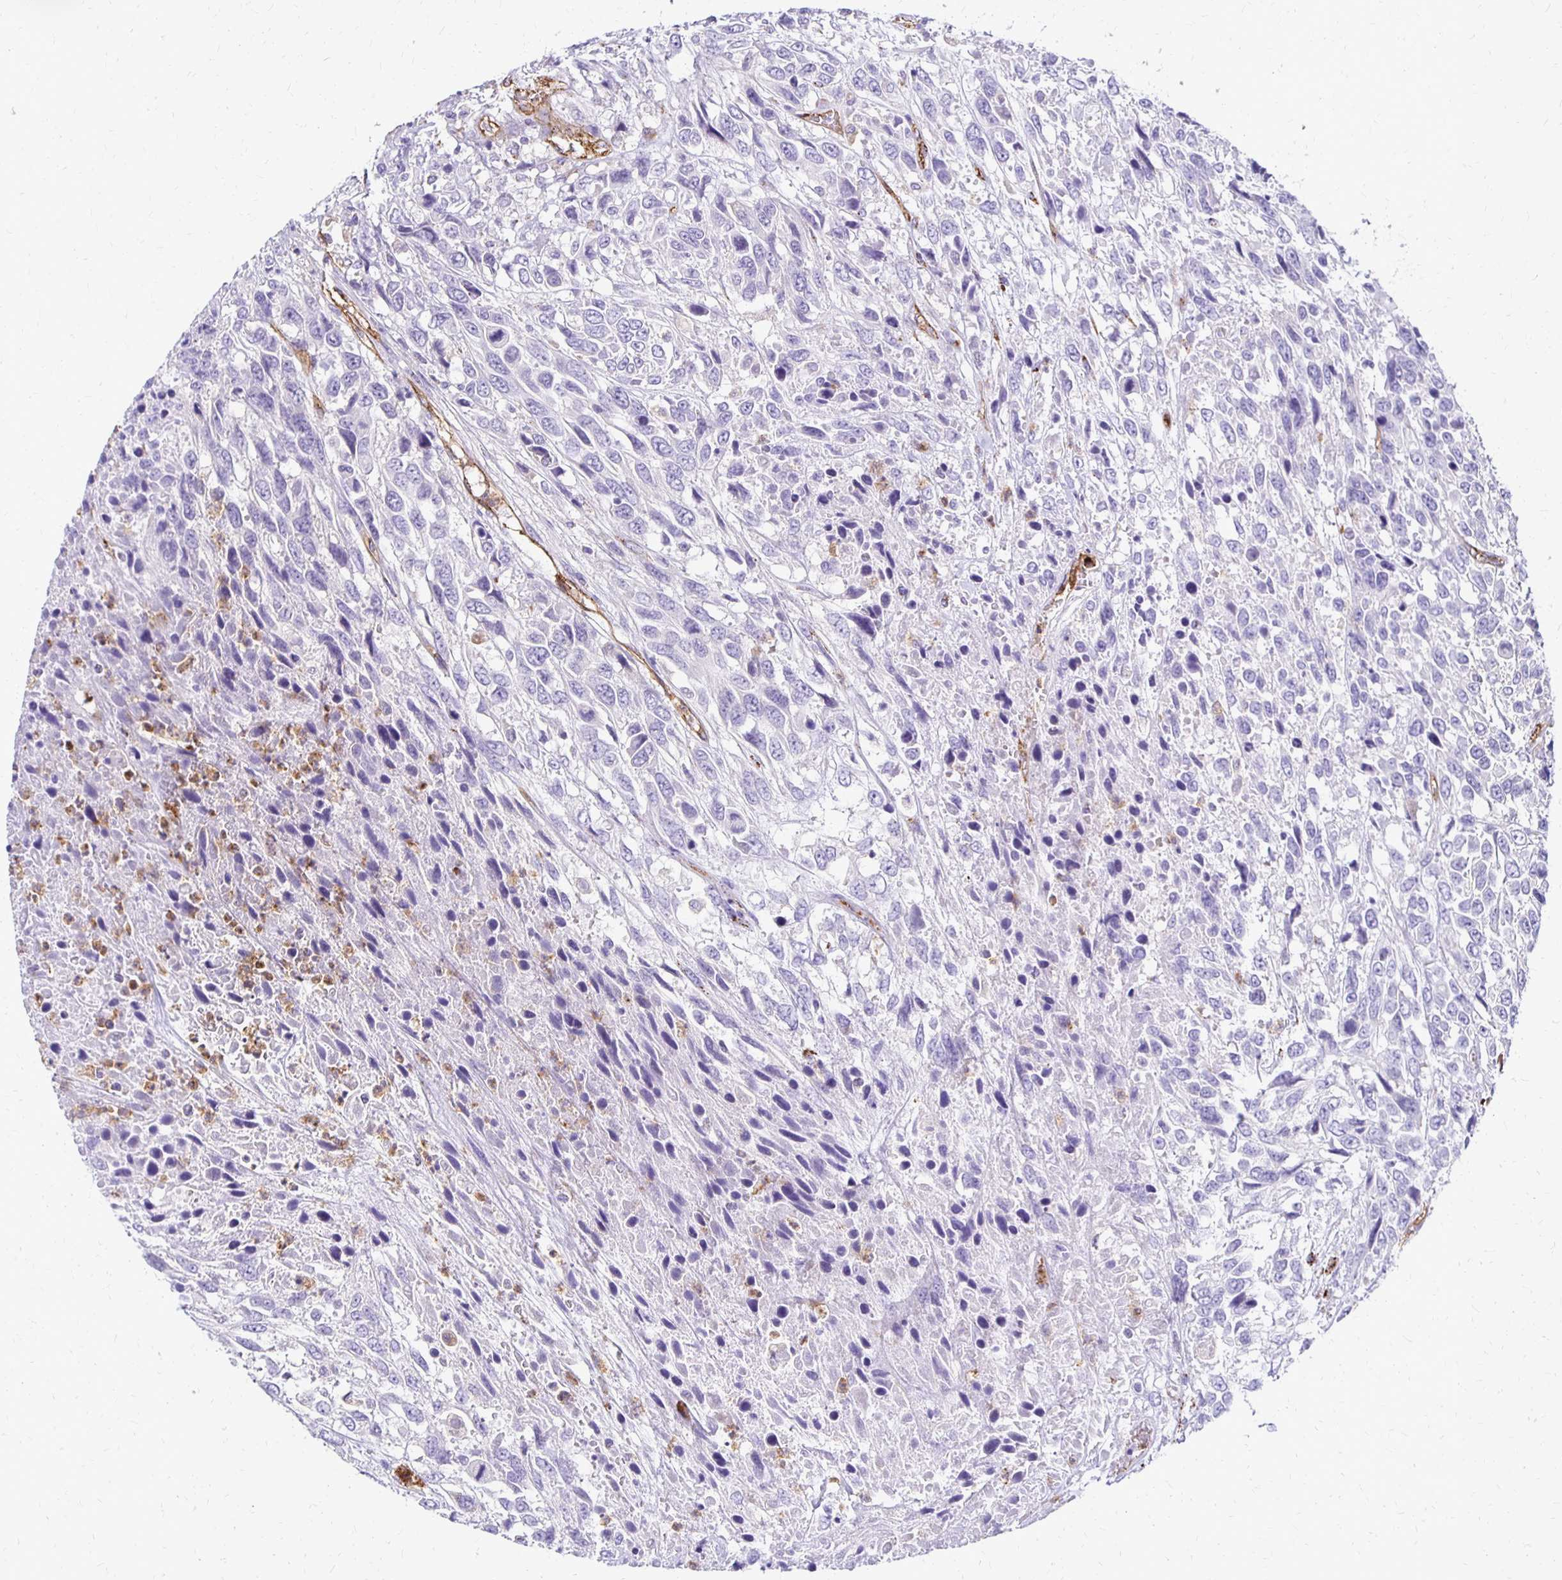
{"staining": {"intensity": "negative", "quantity": "none", "location": "none"}, "tissue": "urothelial cancer", "cell_type": "Tumor cells", "image_type": "cancer", "snomed": [{"axis": "morphology", "description": "Urothelial carcinoma, High grade"}, {"axis": "topography", "description": "Urinary bladder"}], "caption": "This is an IHC photomicrograph of urothelial cancer. There is no positivity in tumor cells.", "gene": "TTYH1", "patient": {"sex": "female", "age": 70}}